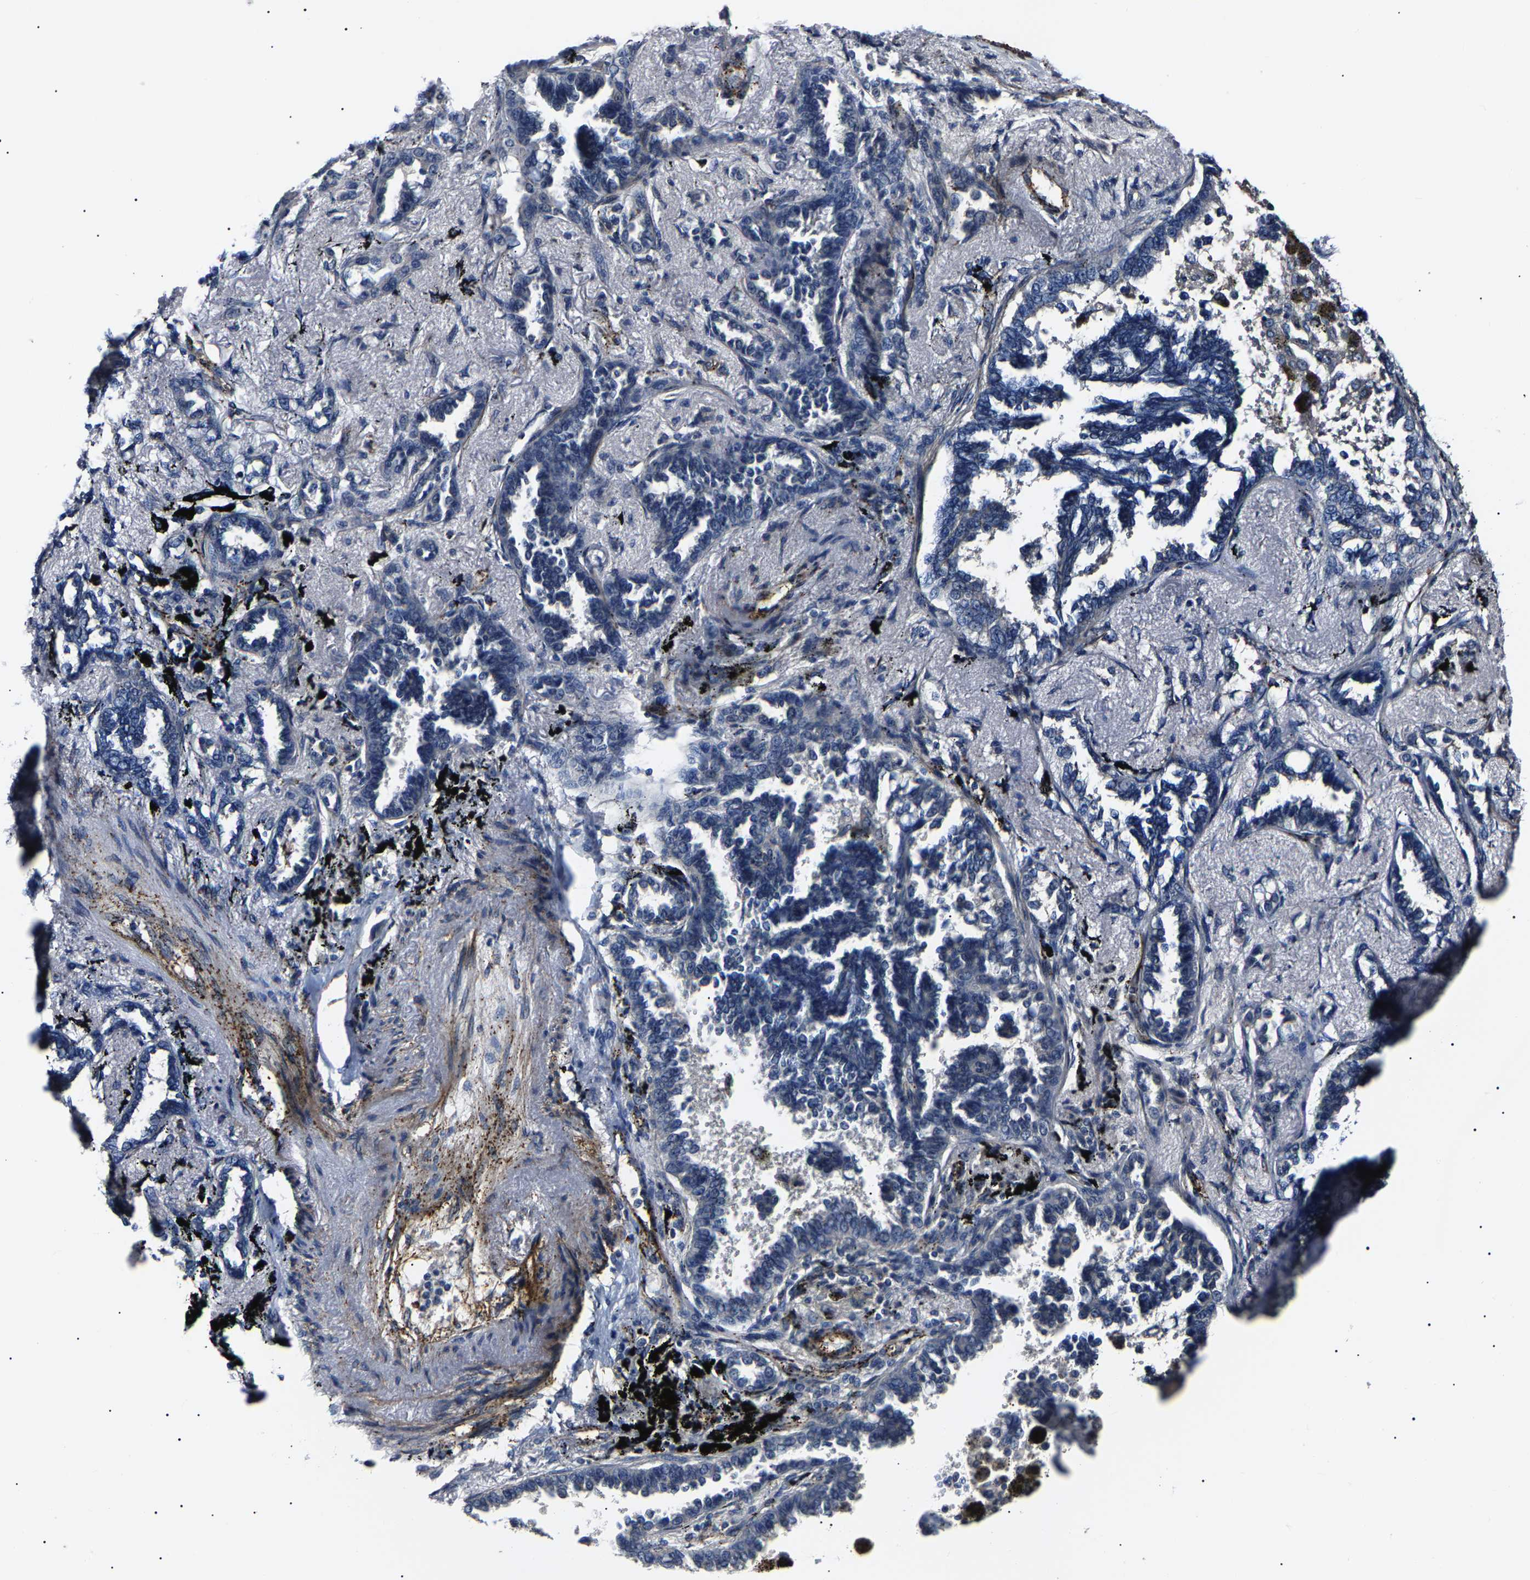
{"staining": {"intensity": "negative", "quantity": "none", "location": "none"}, "tissue": "lung cancer", "cell_type": "Tumor cells", "image_type": "cancer", "snomed": [{"axis": "morphology", "description": "Adenocarcinoma, NOS"}, {"axis": "topography", "description": "Lung"}], "caption": "A high-resolution photomicrograph shows IHC staining of lung adenocarcinoma, which demonstrates no significant expression in tumor cells.", "gene": "KLHL42", "patient": {"sex": "male", "age": 59}}